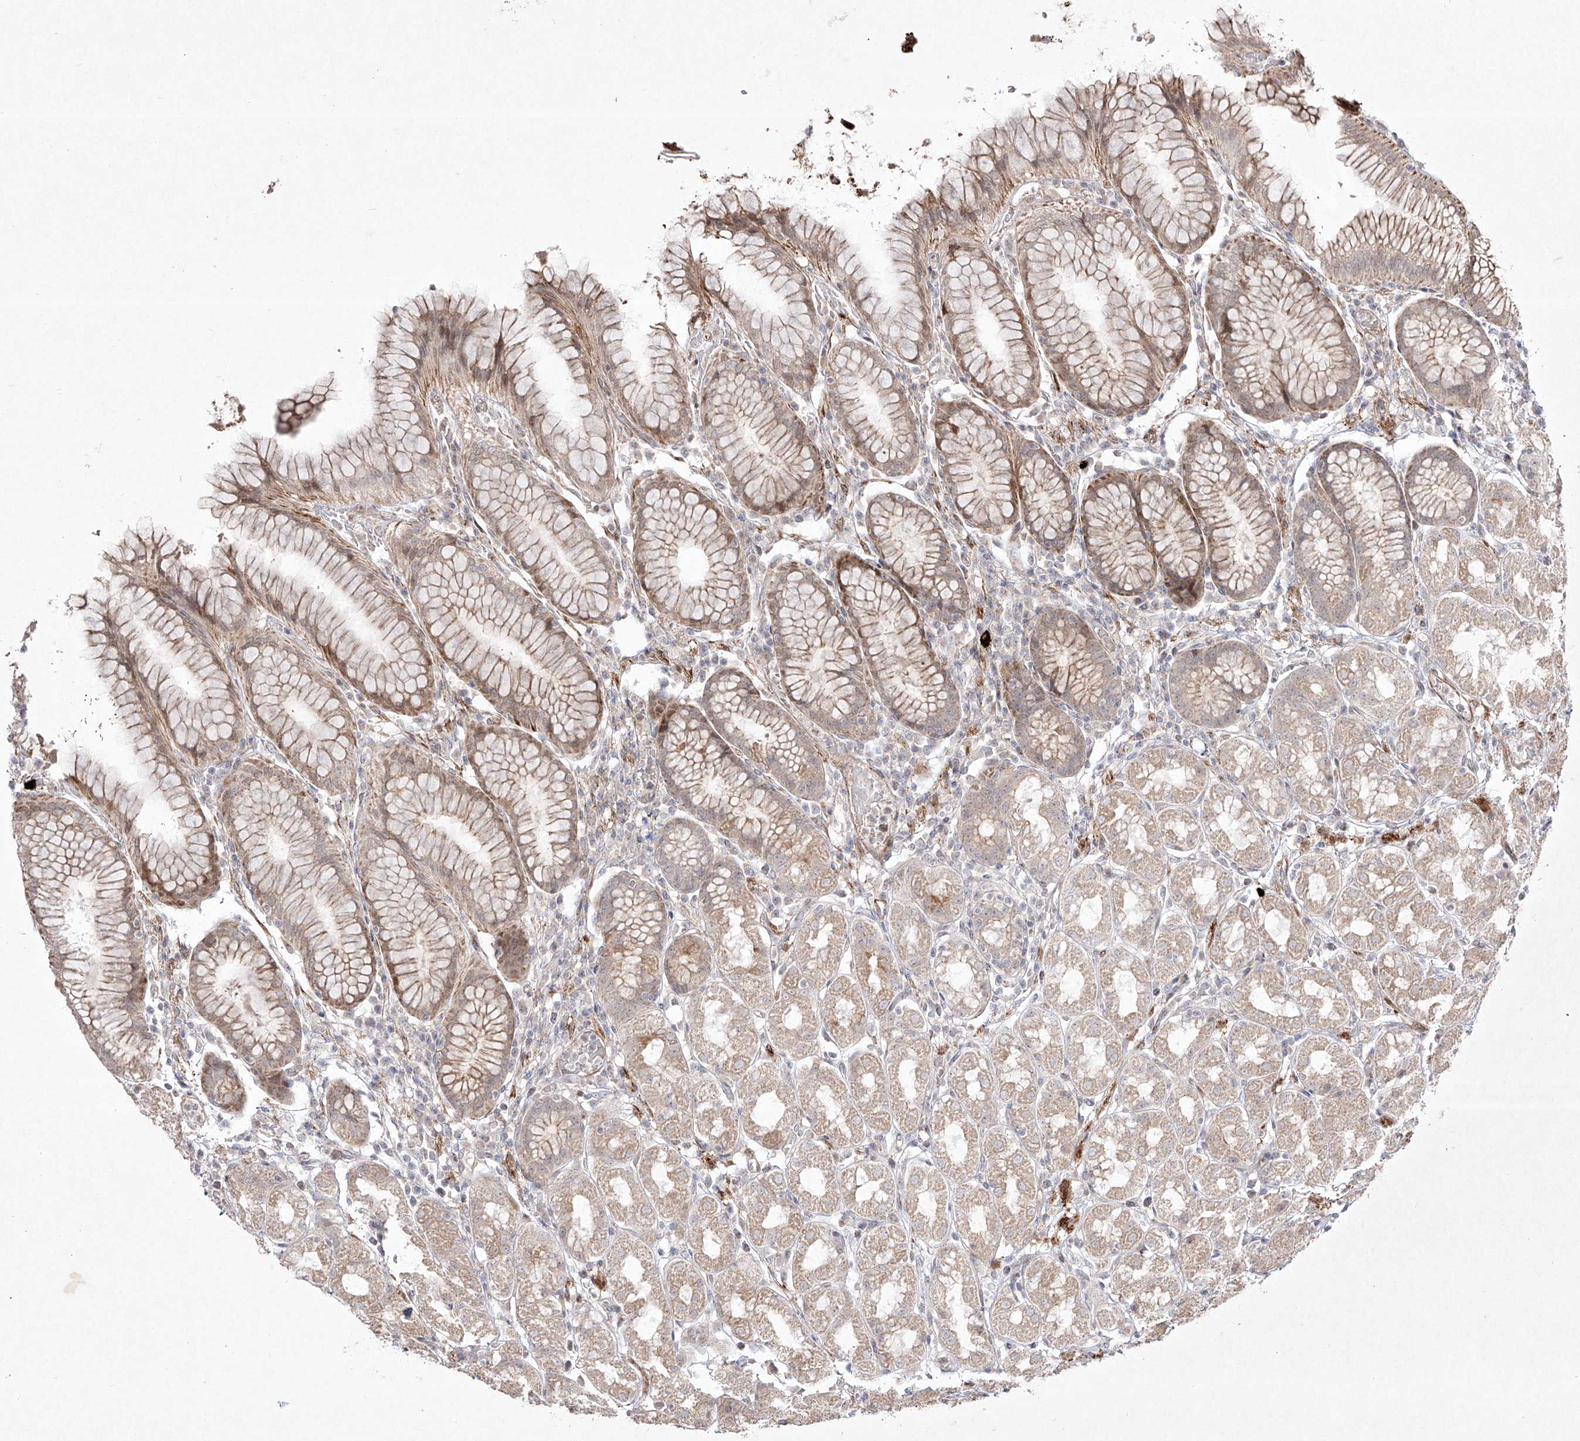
{"staining": {"intensity": "moderate", "quantity": ">75%", "location": "cytoplasmic/membranous"}, "tissue": "stomach", "cell_type": "Glandular cells", "image_type": "normal", "snomed": [{"axis": "morphology", "description": "Normal tissue, NOS"}, {"axis": "topography", "description": "Stomach, lower"}], "caption": "The immunohistochemical stain labels moderate cytoplasmic/membranous positivity in glandular cells of unremarkable stomach.", "gene": "KDM1B", "patient": {"sex": "female", "age": 56}}